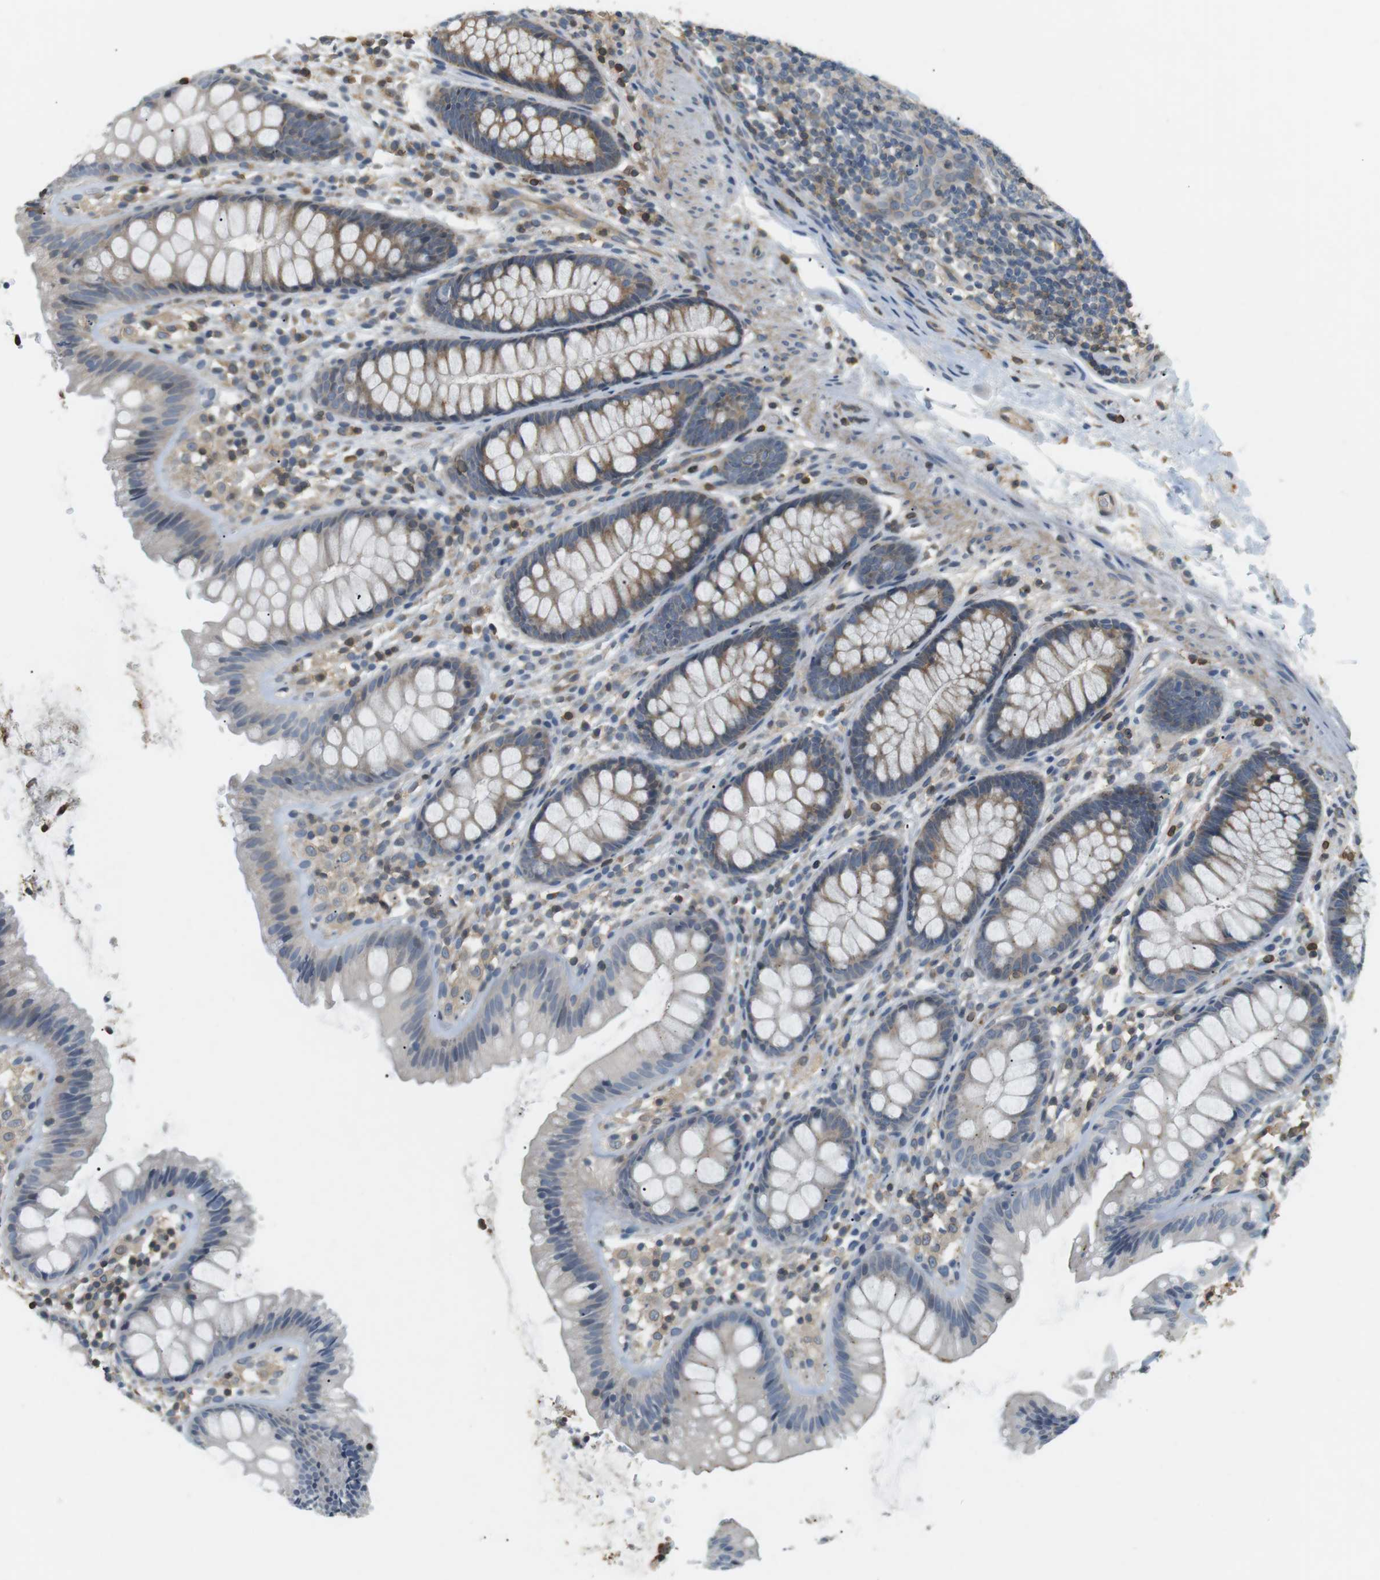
{"staining": {"intensity": "moderate", "quantity": ">75%", "location": "cytoplasmic/membranous"}, "tissue": "colon", "cell_type": "Endothelial cells", "image_type": "normal", "snomed": [{"axis": "morphology", "description": "Normal tissue, NOS"}, {"axis": "topography", "description": "Colon"}], "caption": "A brown stain labels moderate cytoplasmic/membranous expression of a protein in endothelial cells of unremarkable colon.", "gene": "P2RY1", "patient": {"sex": "female", "age": 56}}